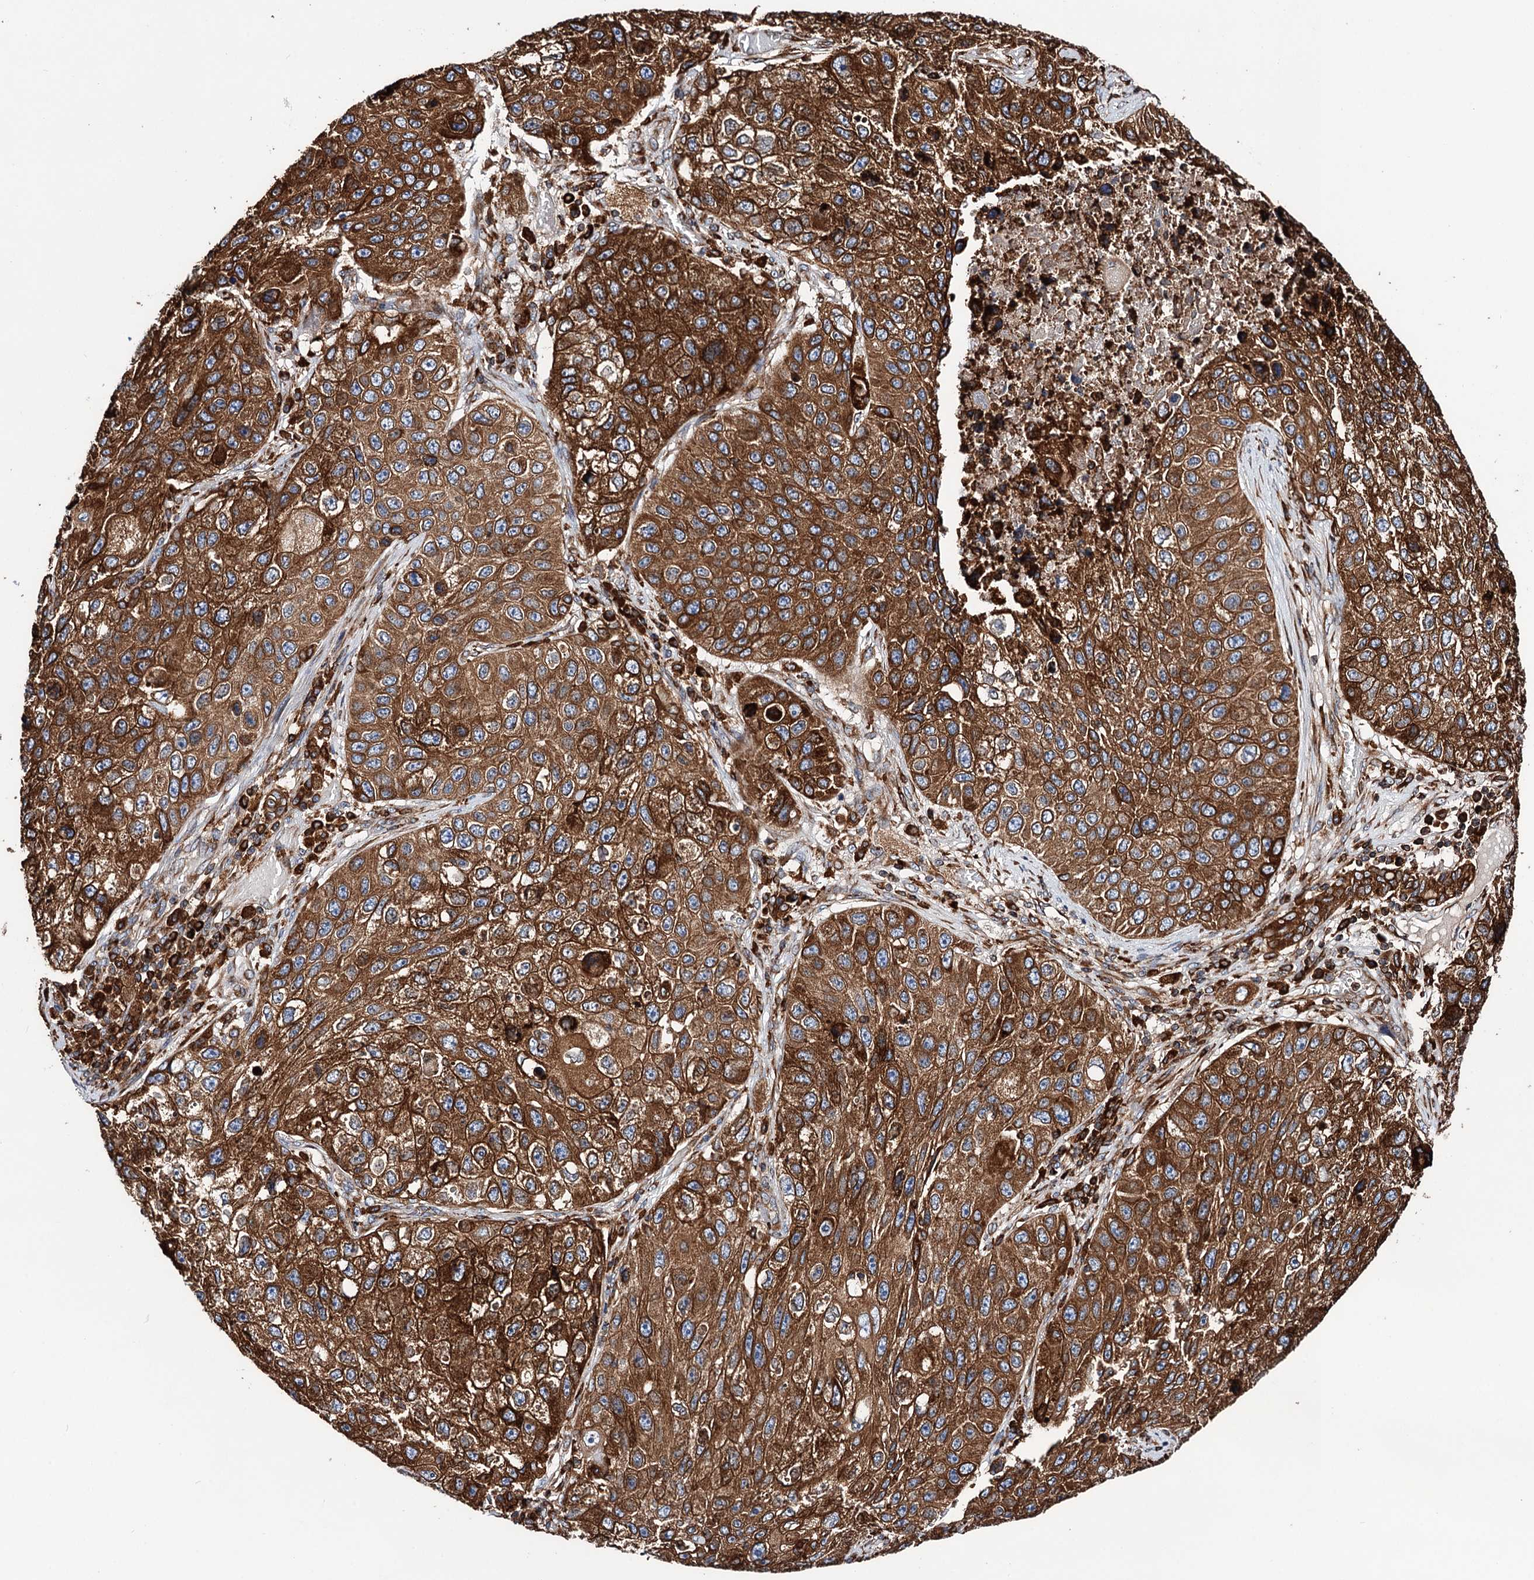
{"staining": {"intensity": "strong", "quantity": ">75%", "location": "cytoplasmic/membranous"}, "tissue": "lung cancer", "cell_type": "Tumor cells", "image_type": "cancer", "snomed": [{"axis": "morphology", "description": "Squamous cell carcinoma, NOS"}, {"axis": "topography", "description": "Lung"}], "caption": "Squamous cell carcinoma (lung) tissue reveals strong cytoplasmic/membranous positivity in approximately >75% of tumor cells, visualized by immunohistochemistry. The staining was performed using DAB, with brown indicating positive protein expression. Nuclei are stained blue with hematoxylin.", "gene": "ERP29", "patient": {"sex": "male", "age": 61}}